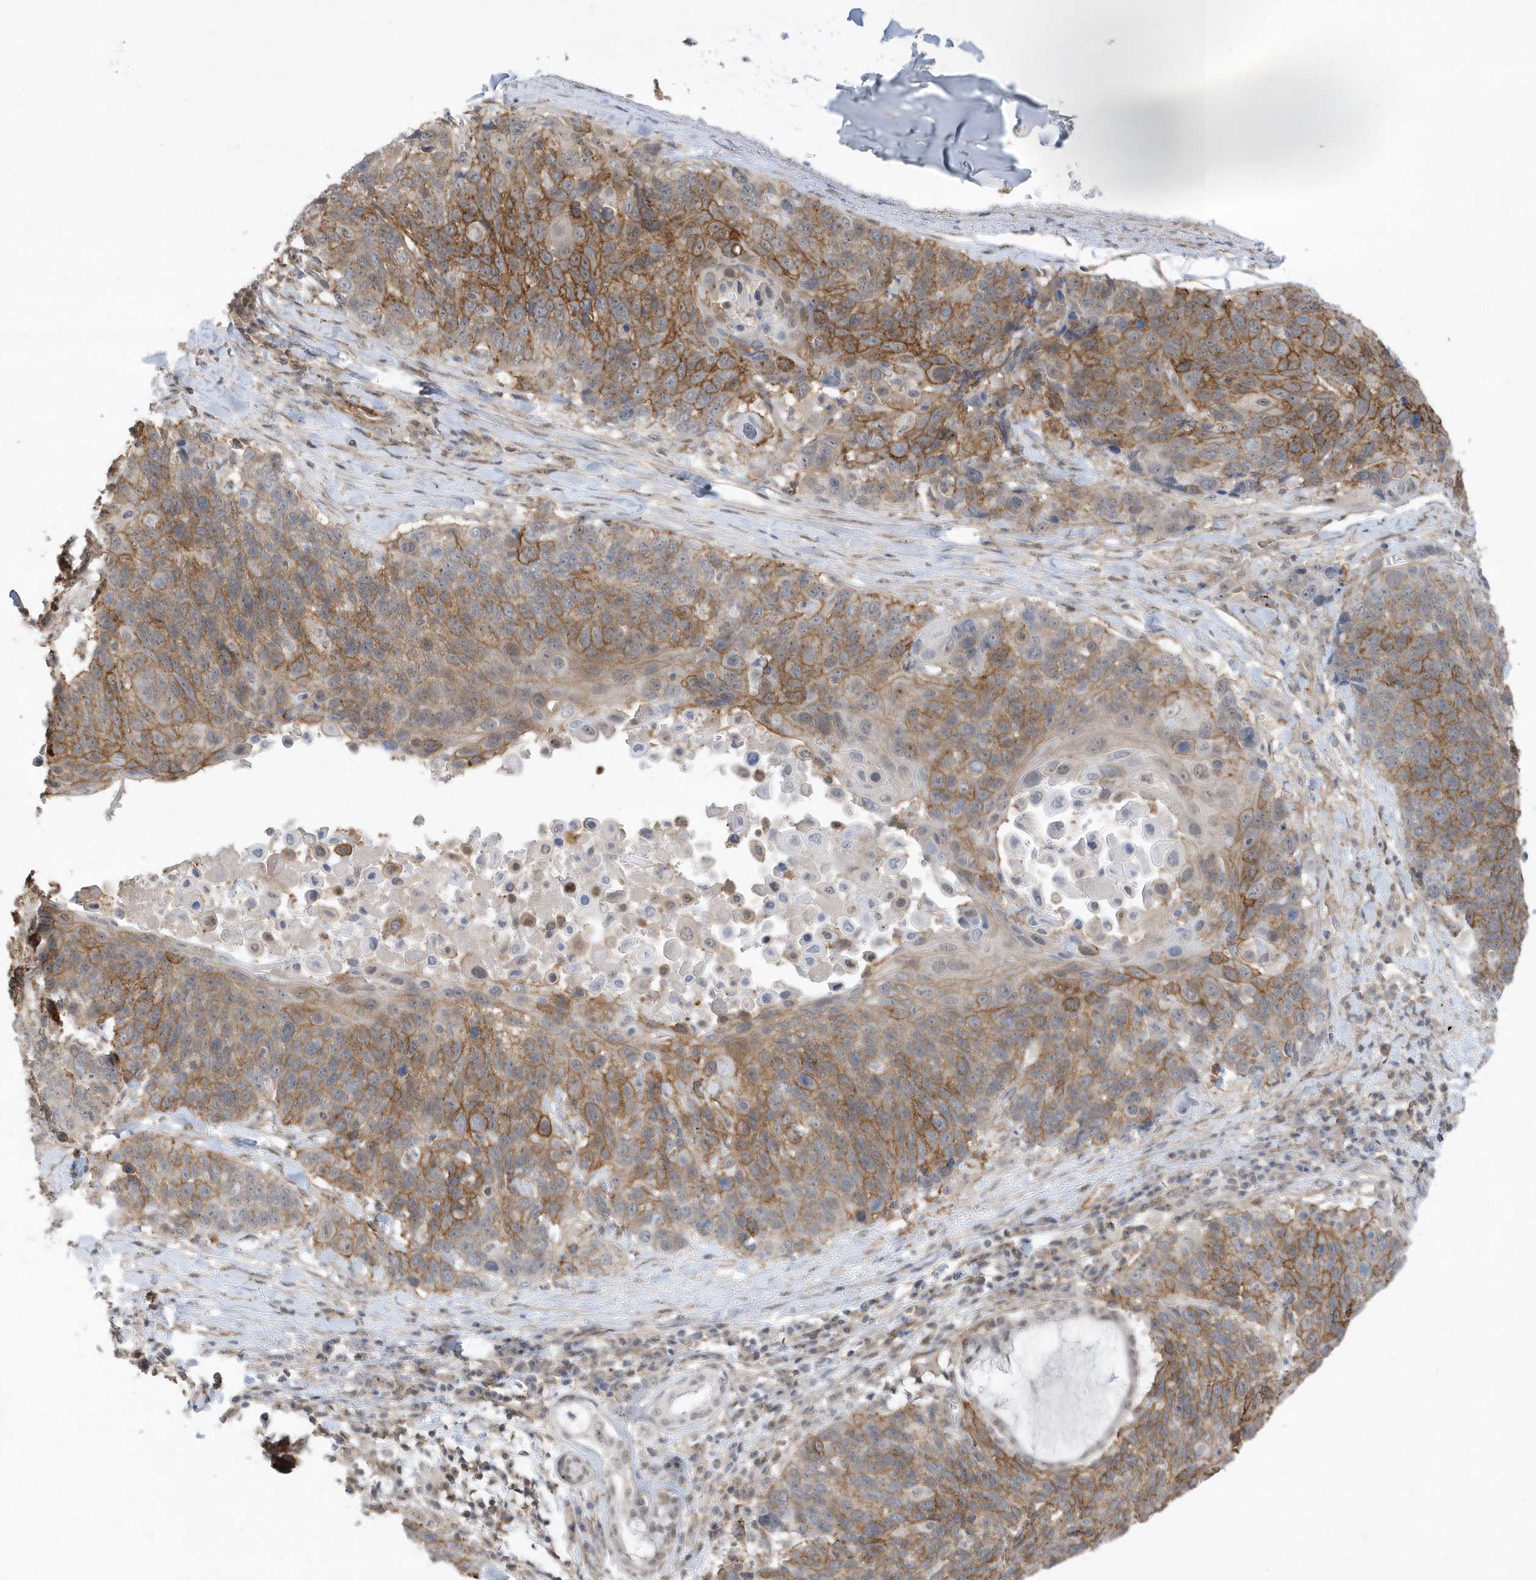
{"staining": {"intensity": "moderate", "quantity": ">75%", "location": "cytoplasmic/membranous"}, "tissue": "lung cancer", "cell_type": "Tumor cells", "image_type": "cancer", "snomed": [{"axis": "morphology", "description": "Squamous cell carcinoma, NOS"}, {"axis": "topography", "description": "Lung"}], "caption": "Tumor cells demonstrate moderate cytoplasmic/membranous positivity in approximately >75% of cells in lung cancer (squamous cell carcinoma).", "gene": "CRIP3", "patient": {"sex": "male", "age": 66}}